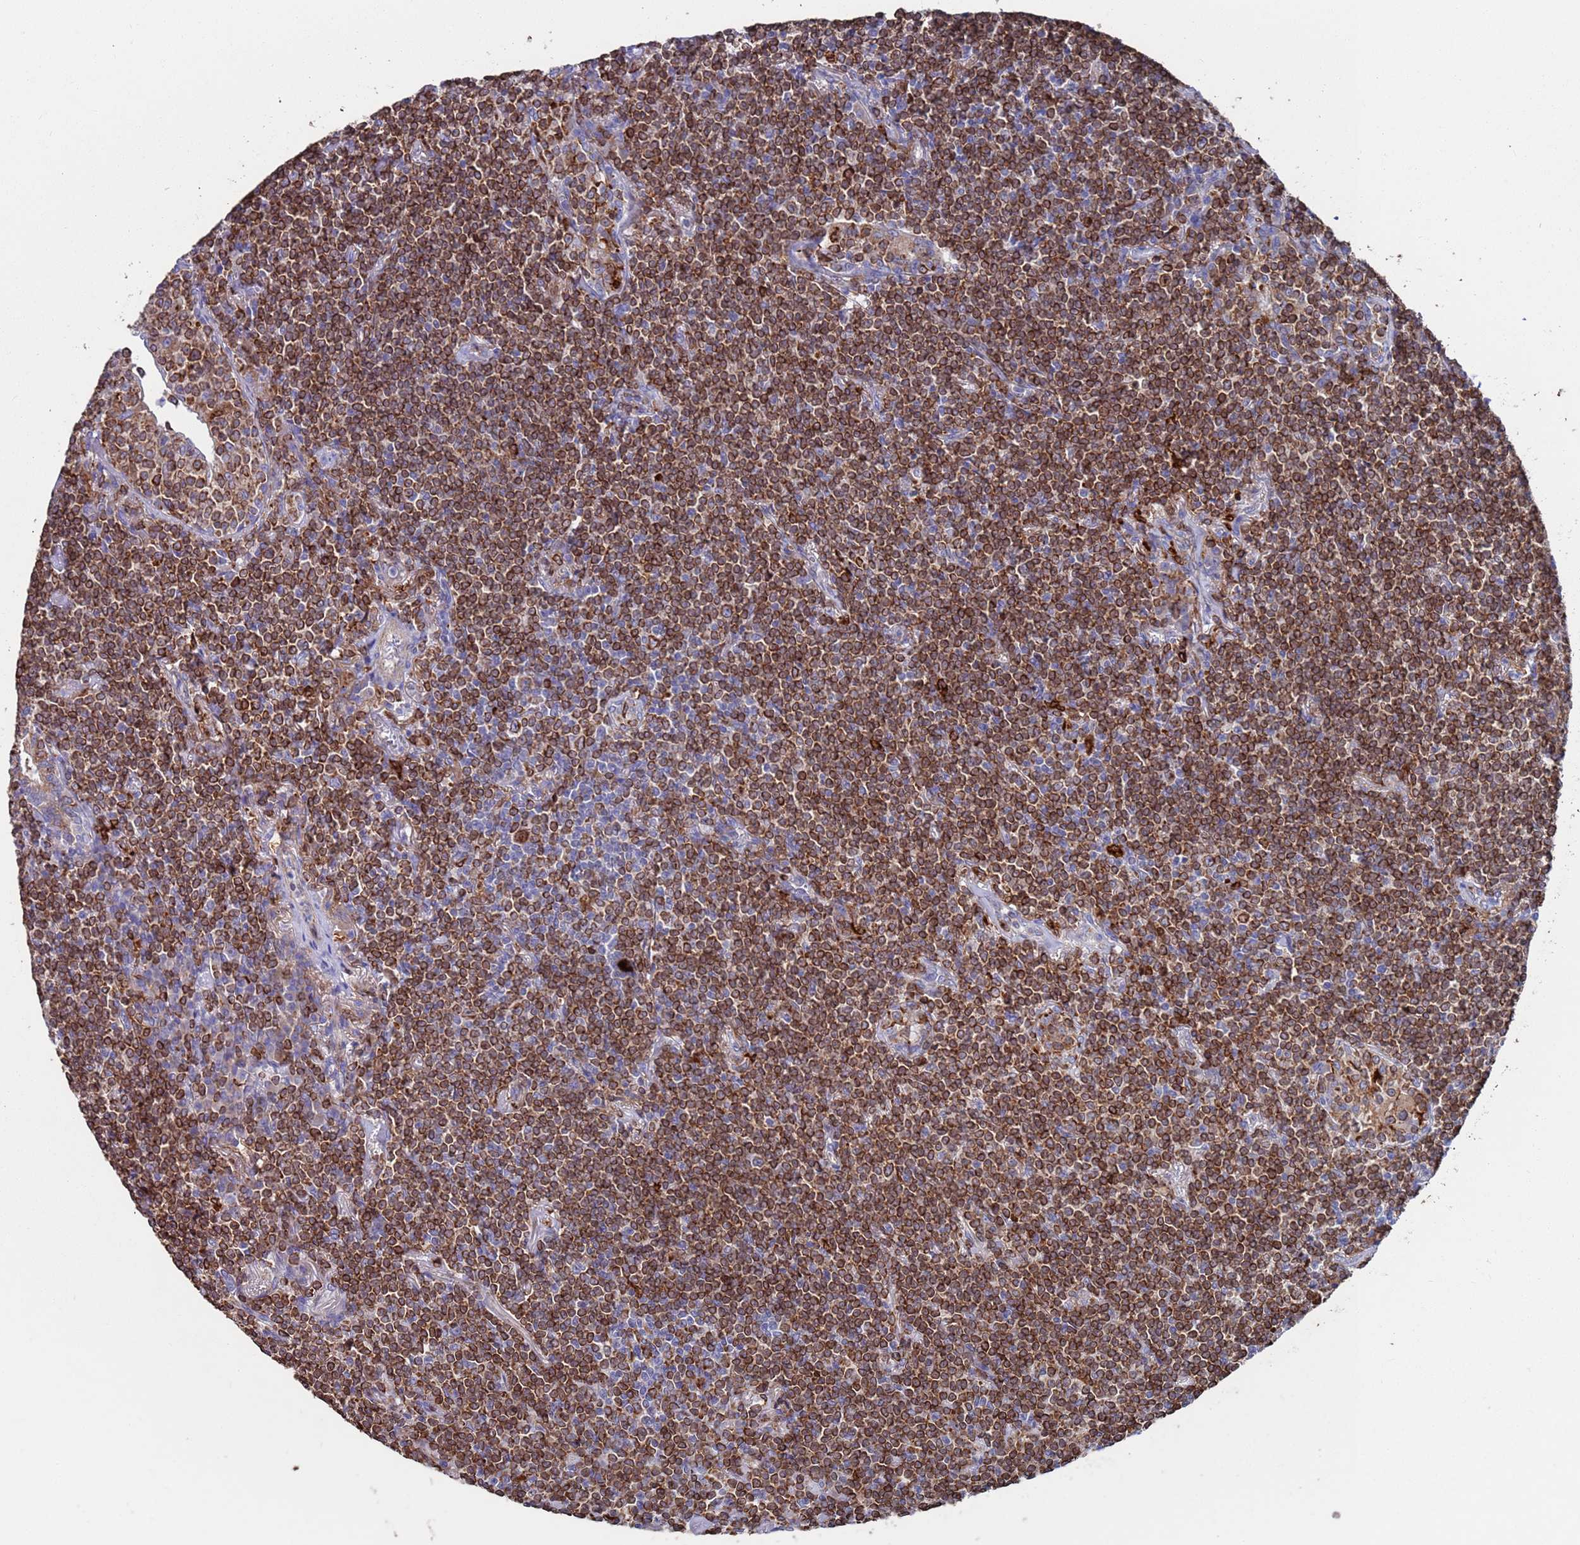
{"staining": {"intensity": "strong", "quantity": ">75%", "location": "cytoplasmic/membranous"}, "tissue": "lymphoma", "cell_type": "Tumor cells", "image_type": "cancer", "snomed": [{"axis": "morphology", "description": "Malignant lymphoma, non-Hodgkin's type, Low grade"}, {"axis": "topography", "description": "Lung"}], "caption": "Human malignant lymphoma, non-Hodgkin's type (low-grade) stained for a protein (brown) reveals strong cytoplasmic/membranous positive staining in about >75% of tumor cells.", "gene": "GREB1L", "patient": {"sex": "female", "age": 71}}